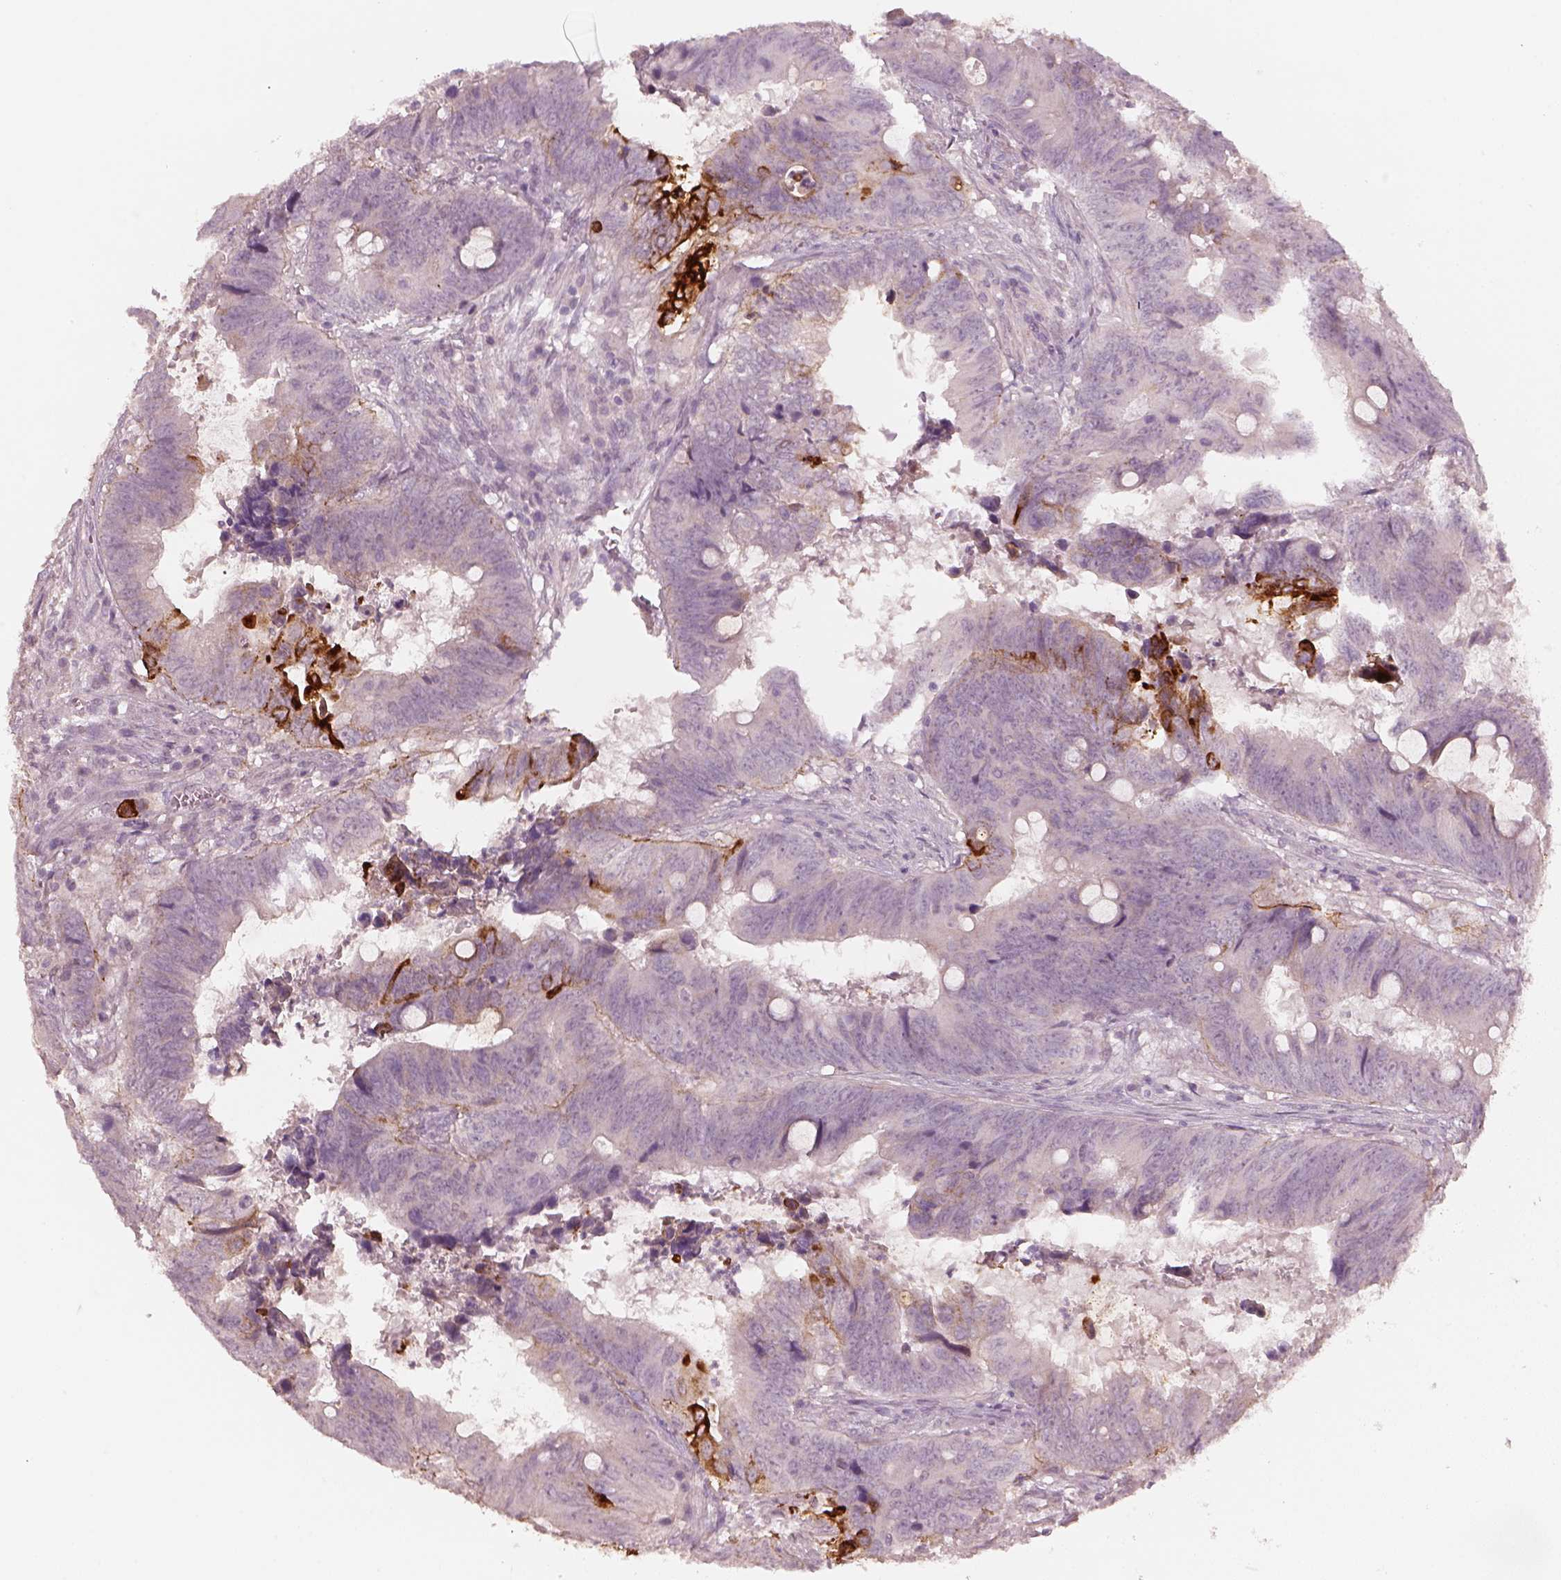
{"staining": {"intensity": "strong", "quantity": "<25%", "location": "cytoplasmic/membranous"}, "tissue": "colorectal cancer", "cell_type": "Tumor cells", "image_type": "cancer", "snomed": [{"axis": "morphology", "description": "Adenocarcinoma, NOS"}, {"axis": "topography", "description": "Colon"}], "caption": "This micrograph displays adenocarcinoma (colorectal) stained with immunohistochemistry to label a protein in brown. The cytoplasmic/membranous of tumor cells show strong positivity for the protein. Nuclei are counter-stained blue.", "gene": "LAMC2", "patient": {"sex": "female", "age": 82}}